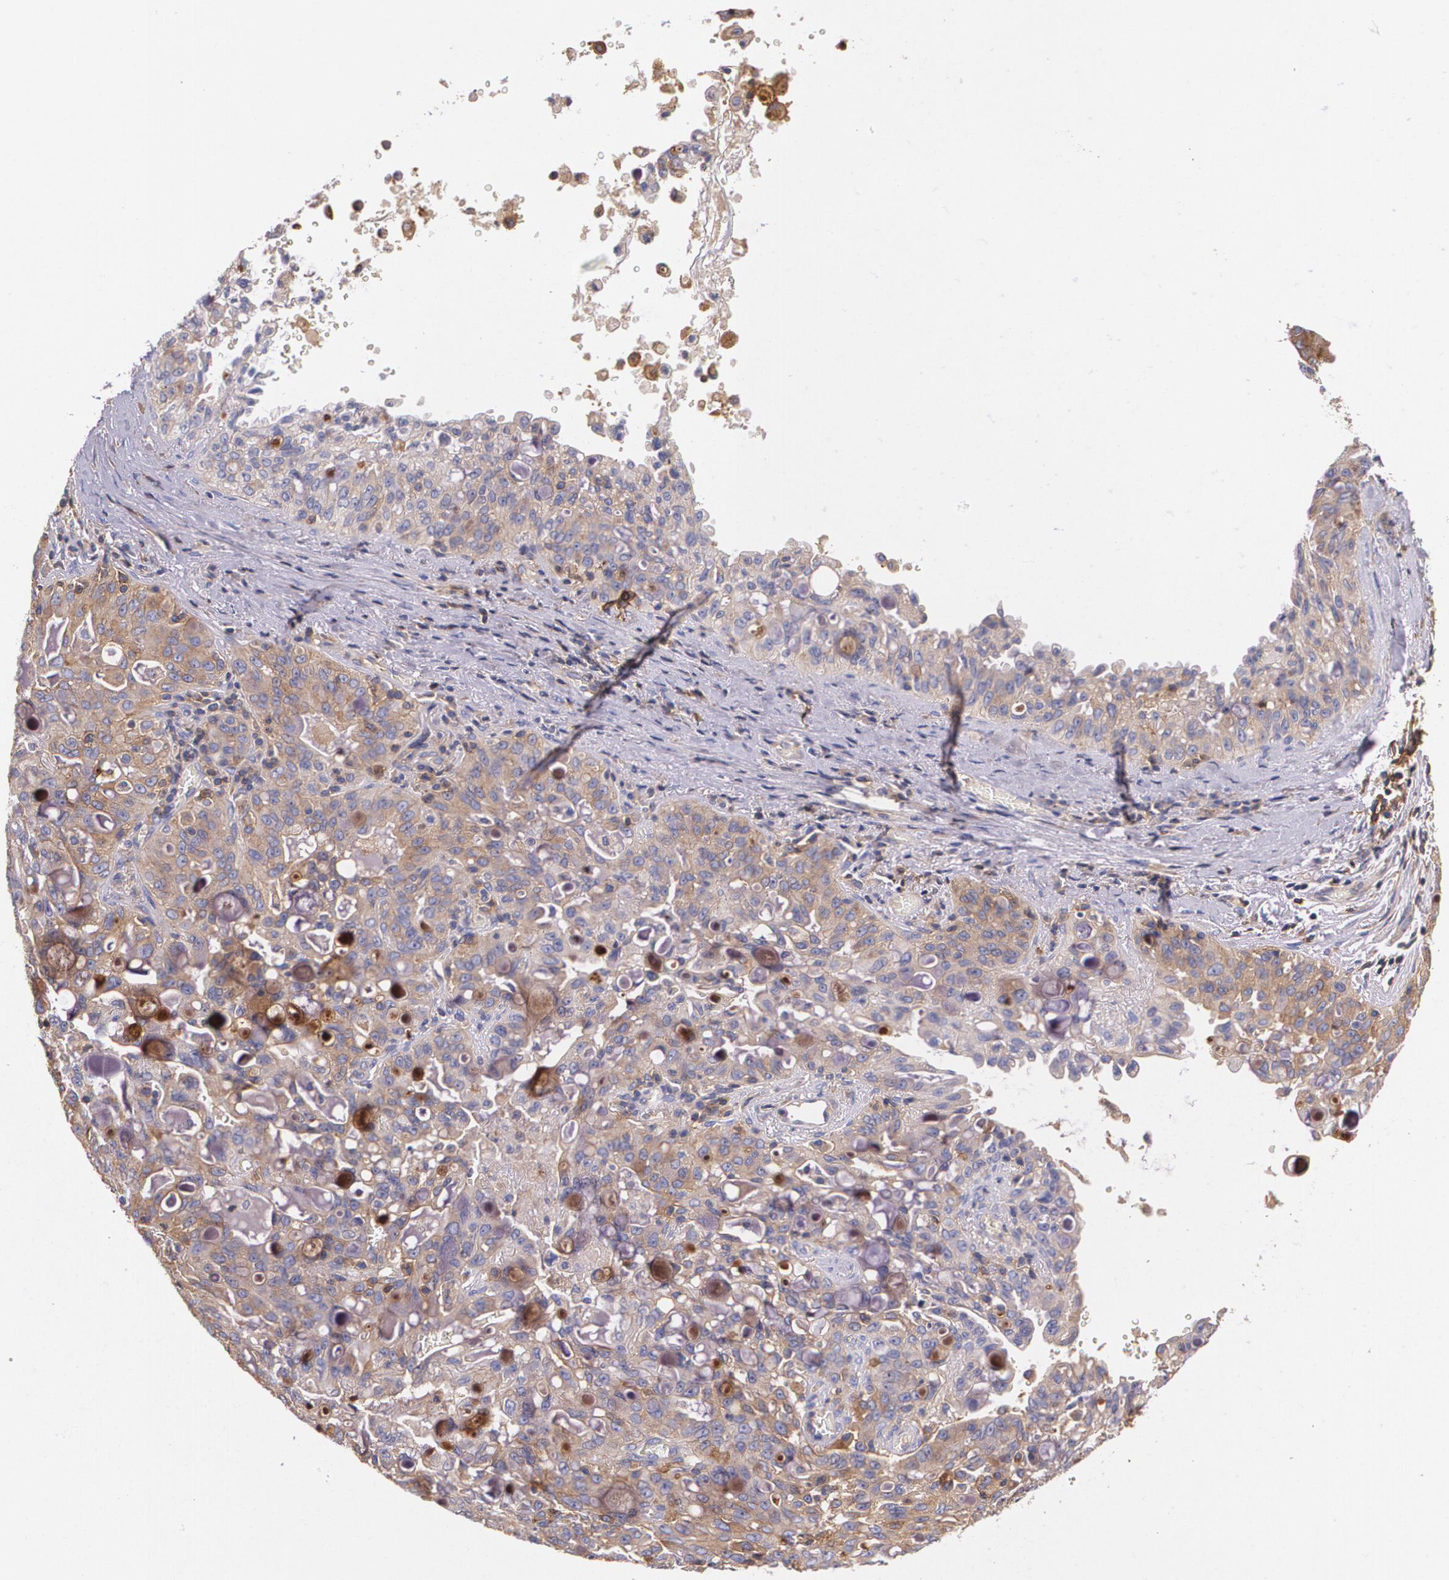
{"staining": {"intensity": "weak", "quantity": ">75%", "location": "cytoplasmic/membranous"}, "tissue": "lung cancer", "cell_type": "Tumor cells", "image_type": "cancer", "snomed": [{"axis": "morphology", "description": "Adenocarcinoma, NOS"}, {"axis": "topography", "description": "Lung"}], "caption": "This is an image of immunohistochemistry staining of lung cancer, which shows weak staining in the cytoplasmic/membranous of tumor cells.", "gene": "B2M", "patient": {"sex": "female", "age": 44}}